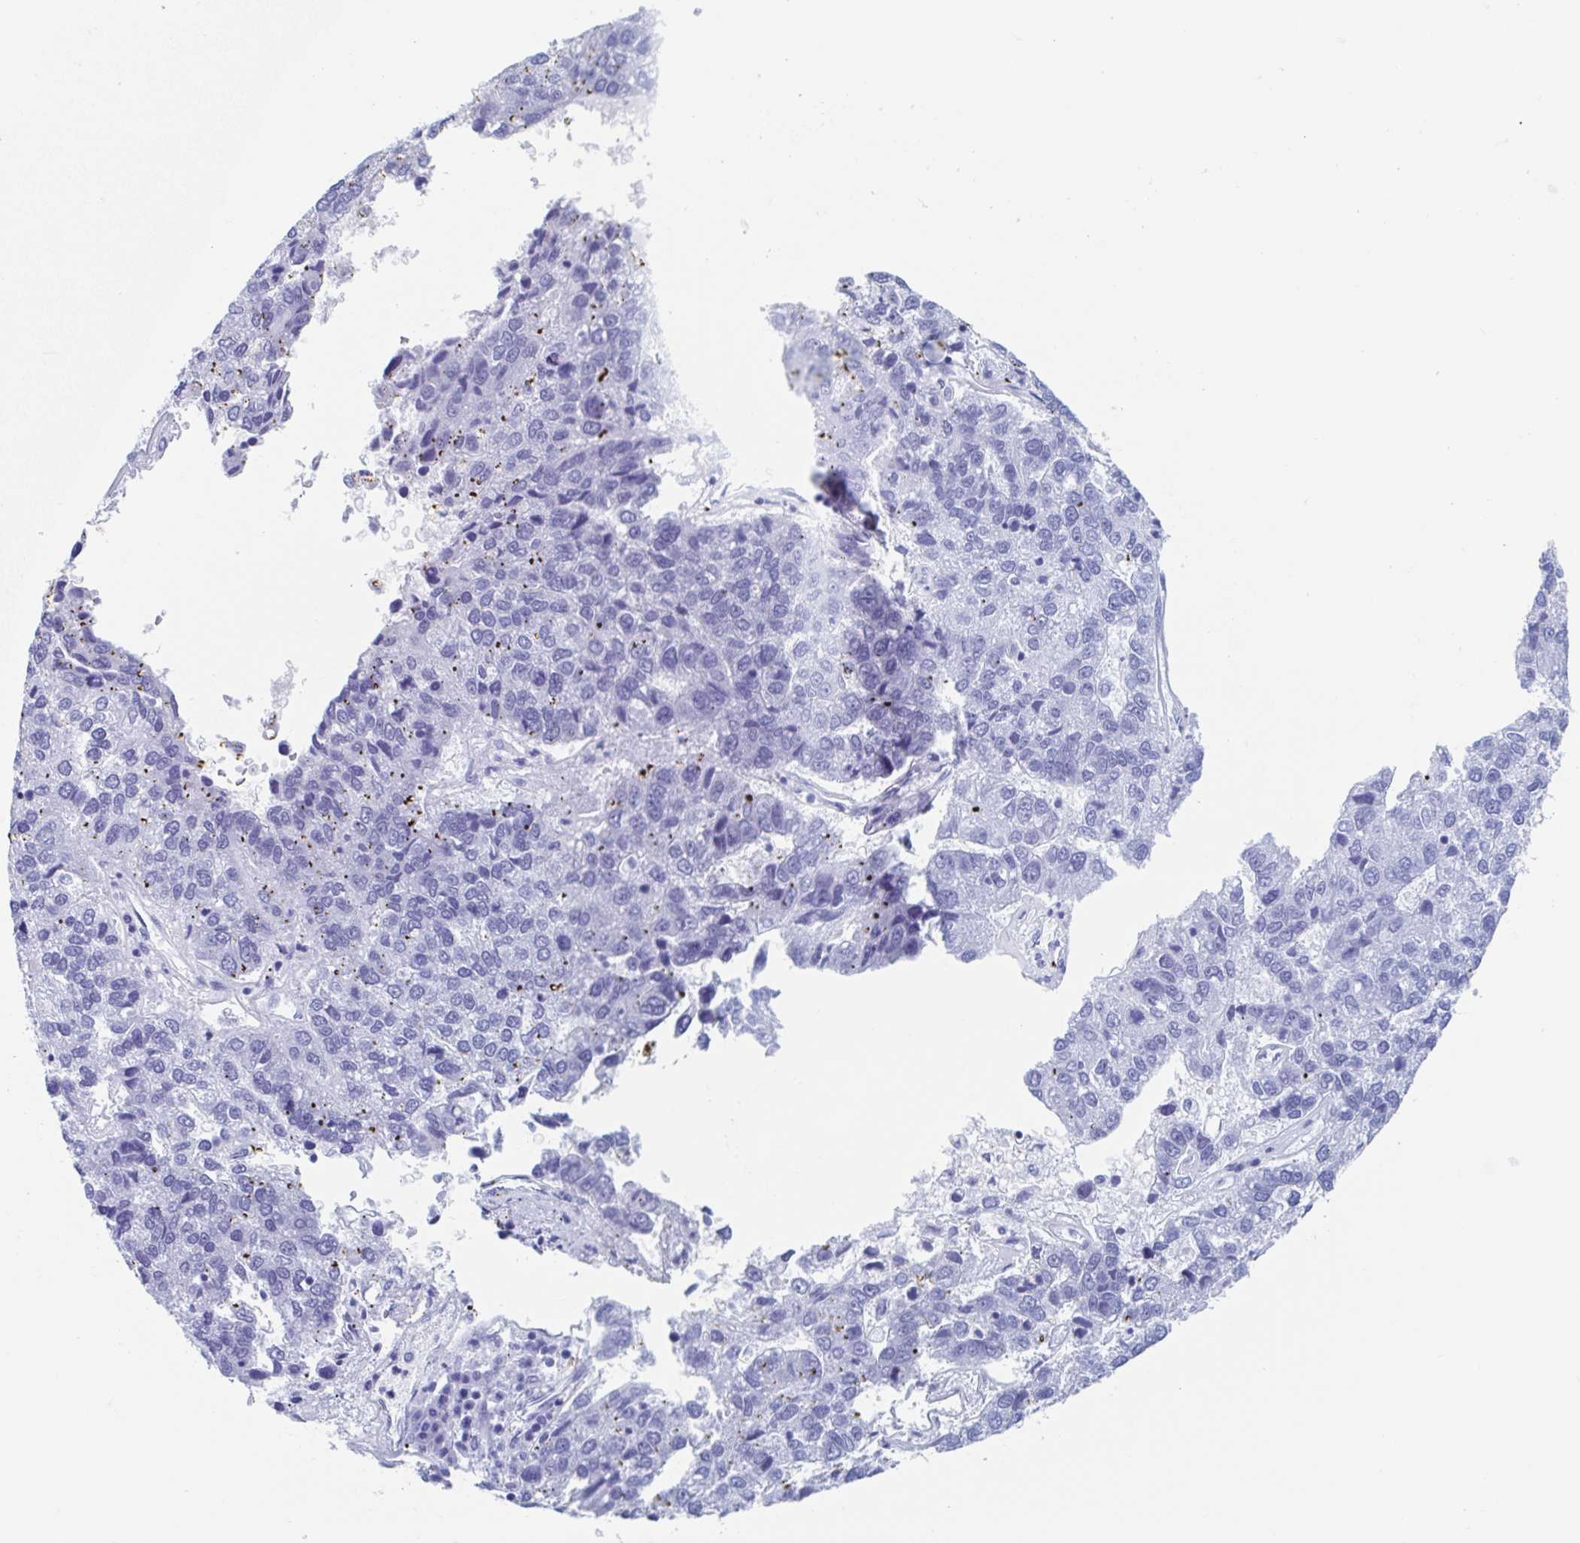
{"staining": {"intensity": "negative", "quantity": "none", "location": "none"}, "tissue": "pancreatic cancer", "cell_type": "Tumor cells", "image_type": "cancer", "snomed": [{"axis": "morphology", "description": "Adenocarcinoma, NOS"}, {"axis": "topography", "description": "Pancreas"}], "caption": "High magnification brightfield microscopy of pancreatic adenocarcinoma stained with DAB (3,3'-diaminobenzidine) (brown) and counterstained with hematoxylin (blue): tumor cells show no significant expression. (Stains: DAB immunohistochemistry with hematoxylin counter stain, Microscopy: brightfield microscopy at high magnification).", "gene": "HDGFL1", "patient": {"sex": "female", "age": 61}}